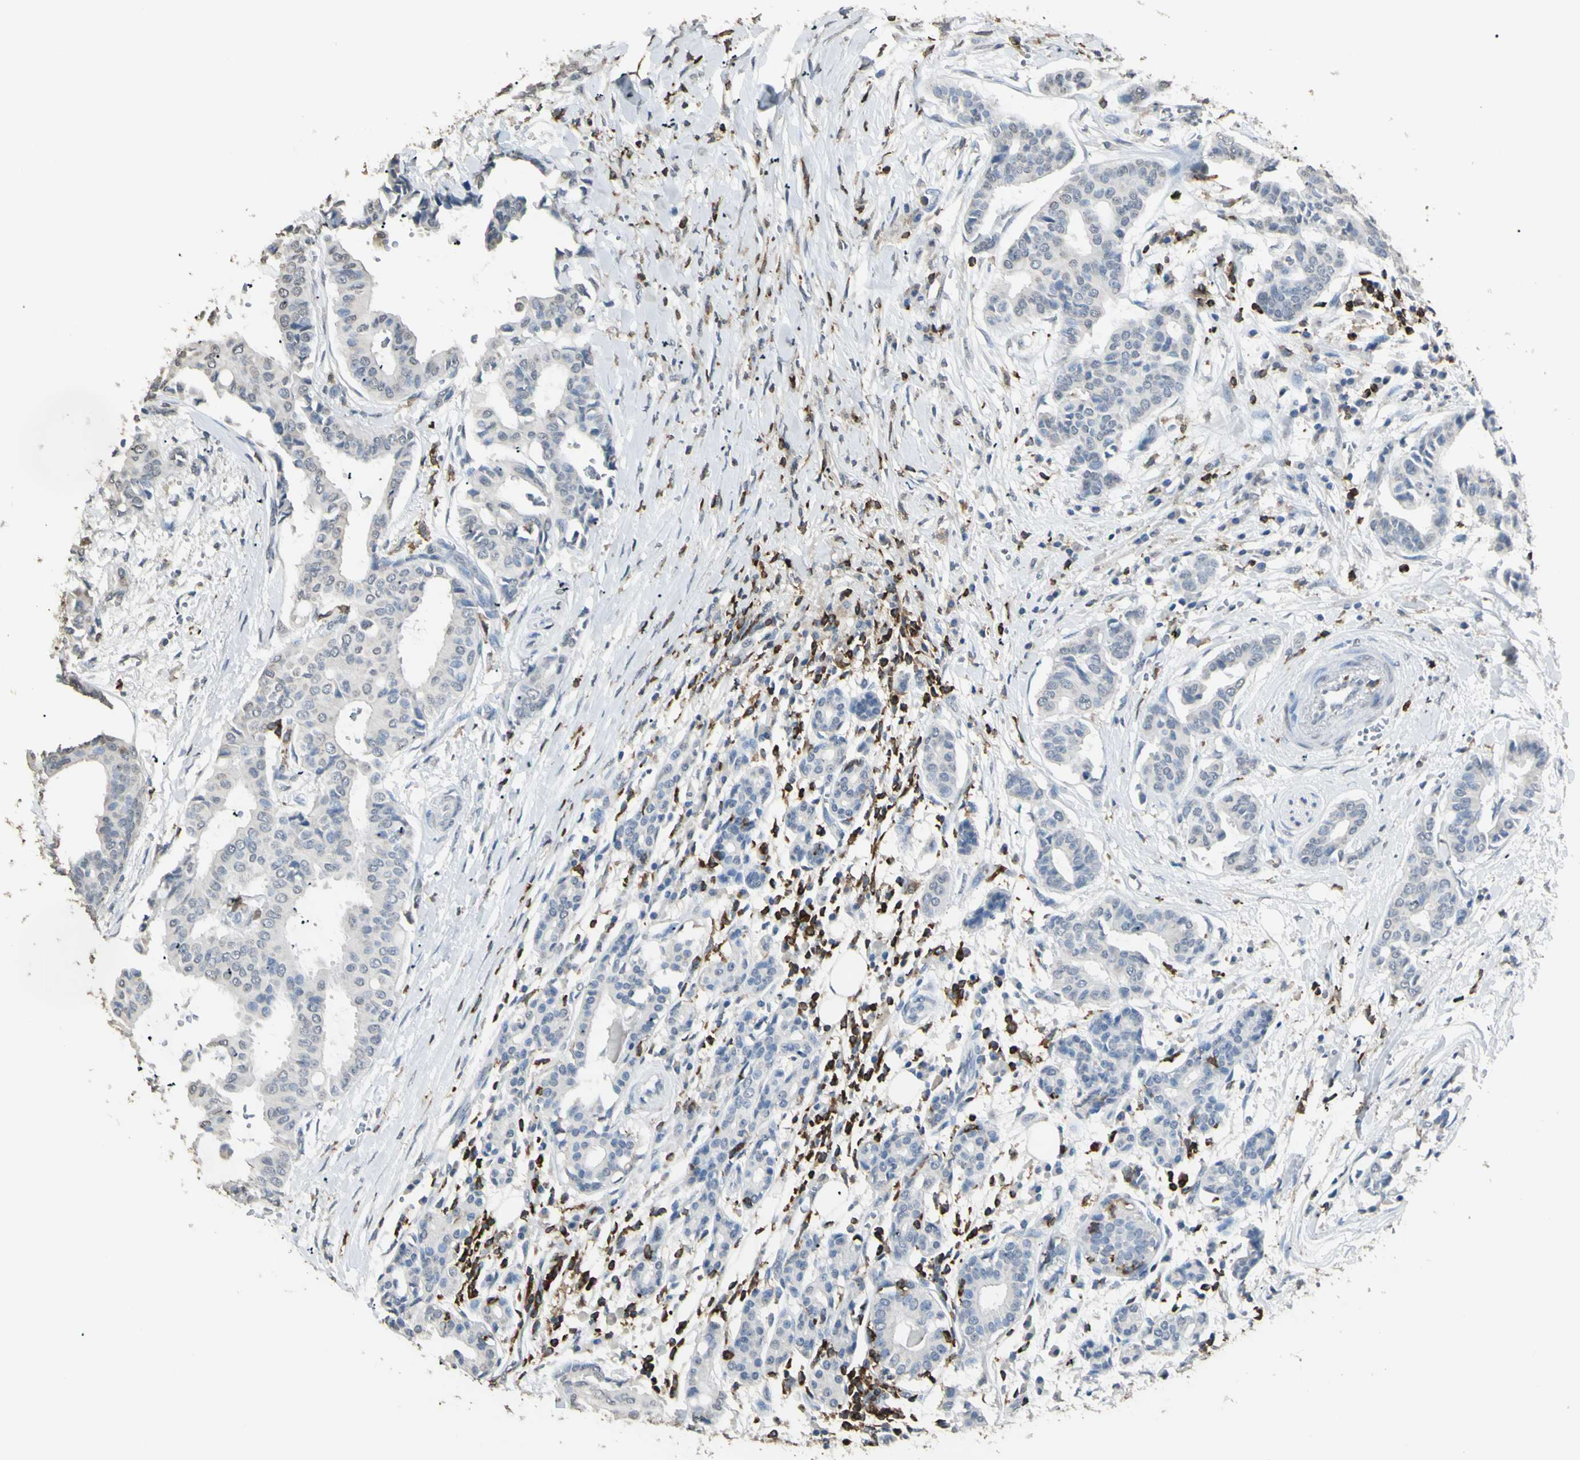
{"staining": {"intensity": "negative", "quantity": "none", "location": "none"}, "tissue": "head and neck cancer", "cell_type": "Tumor cells", "image_type": "cancer", "snomed": [{"axis": "morphology", "description": "Adenocarcinoma, NOS"}, {"axis": "topography", "description": "Salivary gland"}, {"axis": "topography", "description": "Head-Neck"}], "caption": "DAB immunohistochemical staining of human adenocarcinoma (head and neck) demonstrates no significant staining in tumor cells.", "gene": "PSTPIP1", "patient": {"sex": "female", "age": 59}}